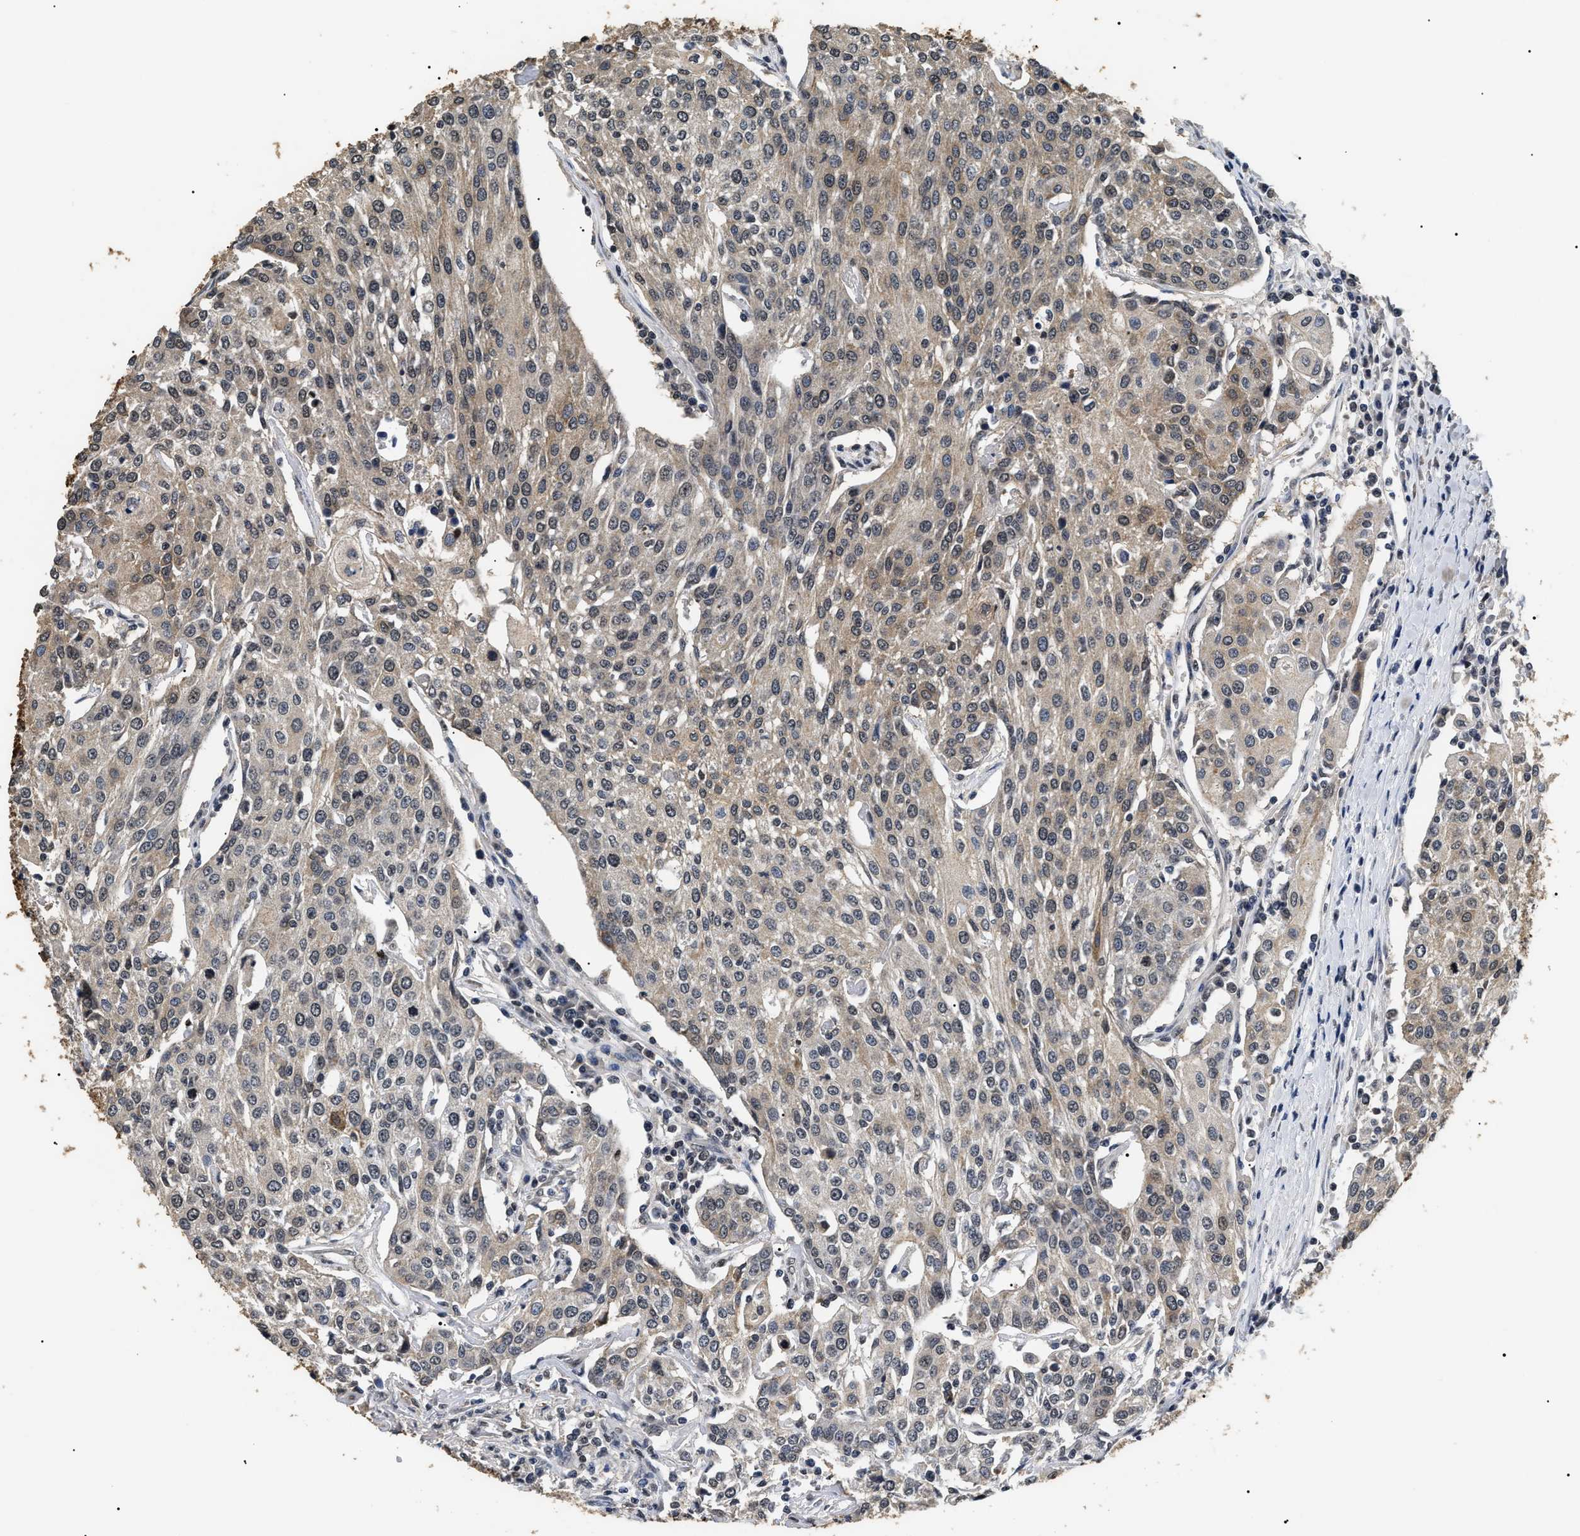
{"staining": {"intensity": "weak", "quantity": "25%-75%", "location": "cytoplasmic/membranous"}, "tissue": "urothelial cancer", "cell_type": "Tumor cells", "image_type": "cancer", "snomed": [{"axis": "morphology", "description": "Urothelial carcinoma, High grade"}, {"axis": "topography", "description": "Urinary bladder"}], "caption": "Urothelial cancer was stained to show a protein in brown. There is low levels of weak cytoplasmic/membranous staining in about 25%-75% of tumor cells. The protein is shown in brown color, while the nuclei are stained blue.", "gene": "ANP32E", "patient": {"sex": "female", "age": 85}}